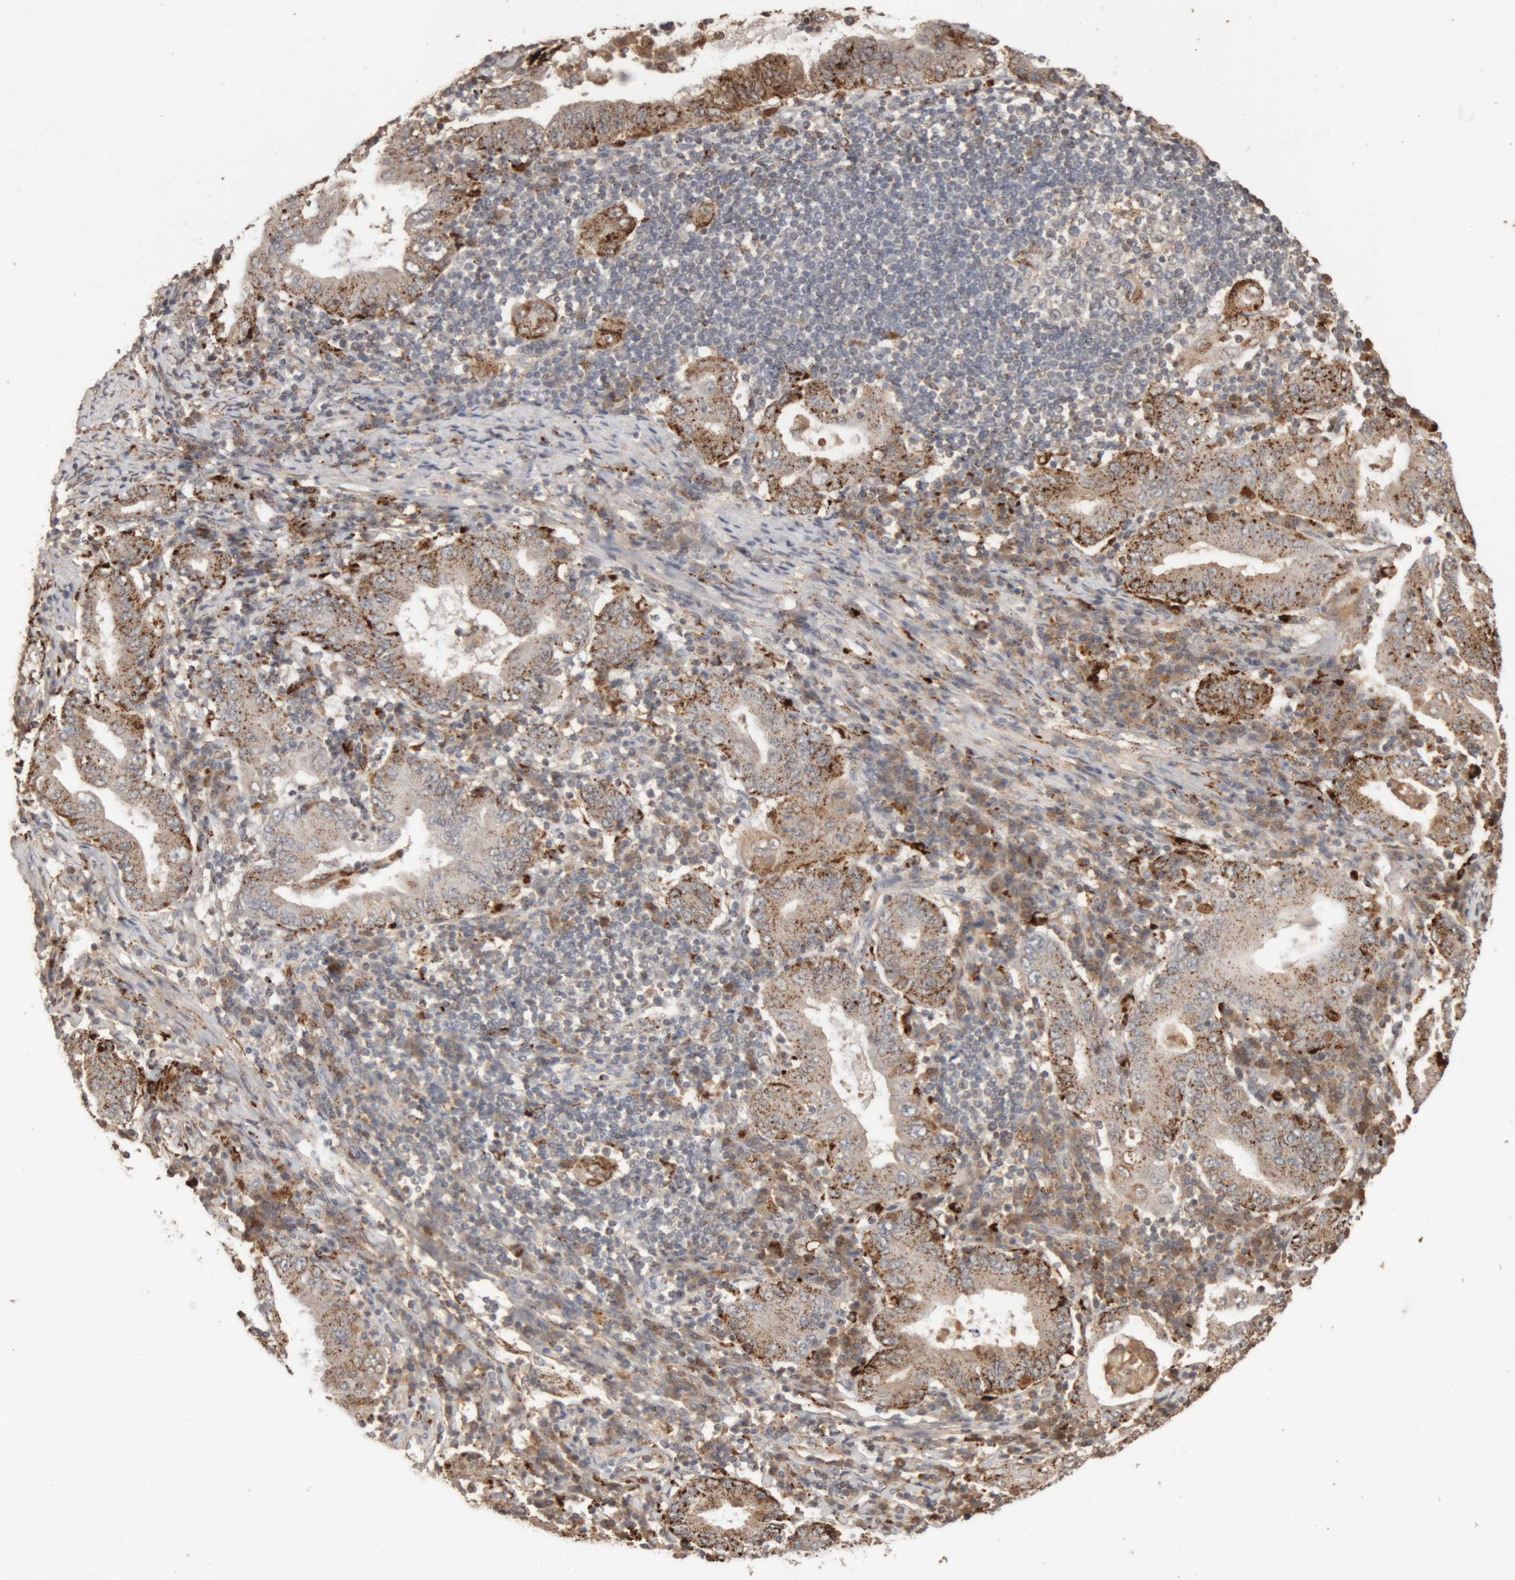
{"staining": {"intensity": "moderate", "quantity": ">75%", "location": "cytoplasmic/membranous"}, "tissue": "stomach cancer", "cell_type": "Tumor cells", "image_type": "cancer", "snomed": [{"axis": "morphology", "description": "Normal tissue, NOS"}, {"axis": "morphology", "description": "Adenocarcinoma, NOS"}, {"axis": "topography", "description": "Esophagus"}, {"axis": "topography", "description": "Stomach, upper"}, {"axis": "topography", "description": "Peripheral nerve tissue"}], "caption": "A histopathology image of stomach cancer (adenocarcinoma) stained for a protein exhibits moderate cytoplasmic/membranous brown staining in tumor cells. The protein is stained brown, and the nuclei are stained in blue (DAB IHC with brightfield microscopy, high magnification).", "gene": "ARSA", "patient": {"sex": "male", "age": 62}}